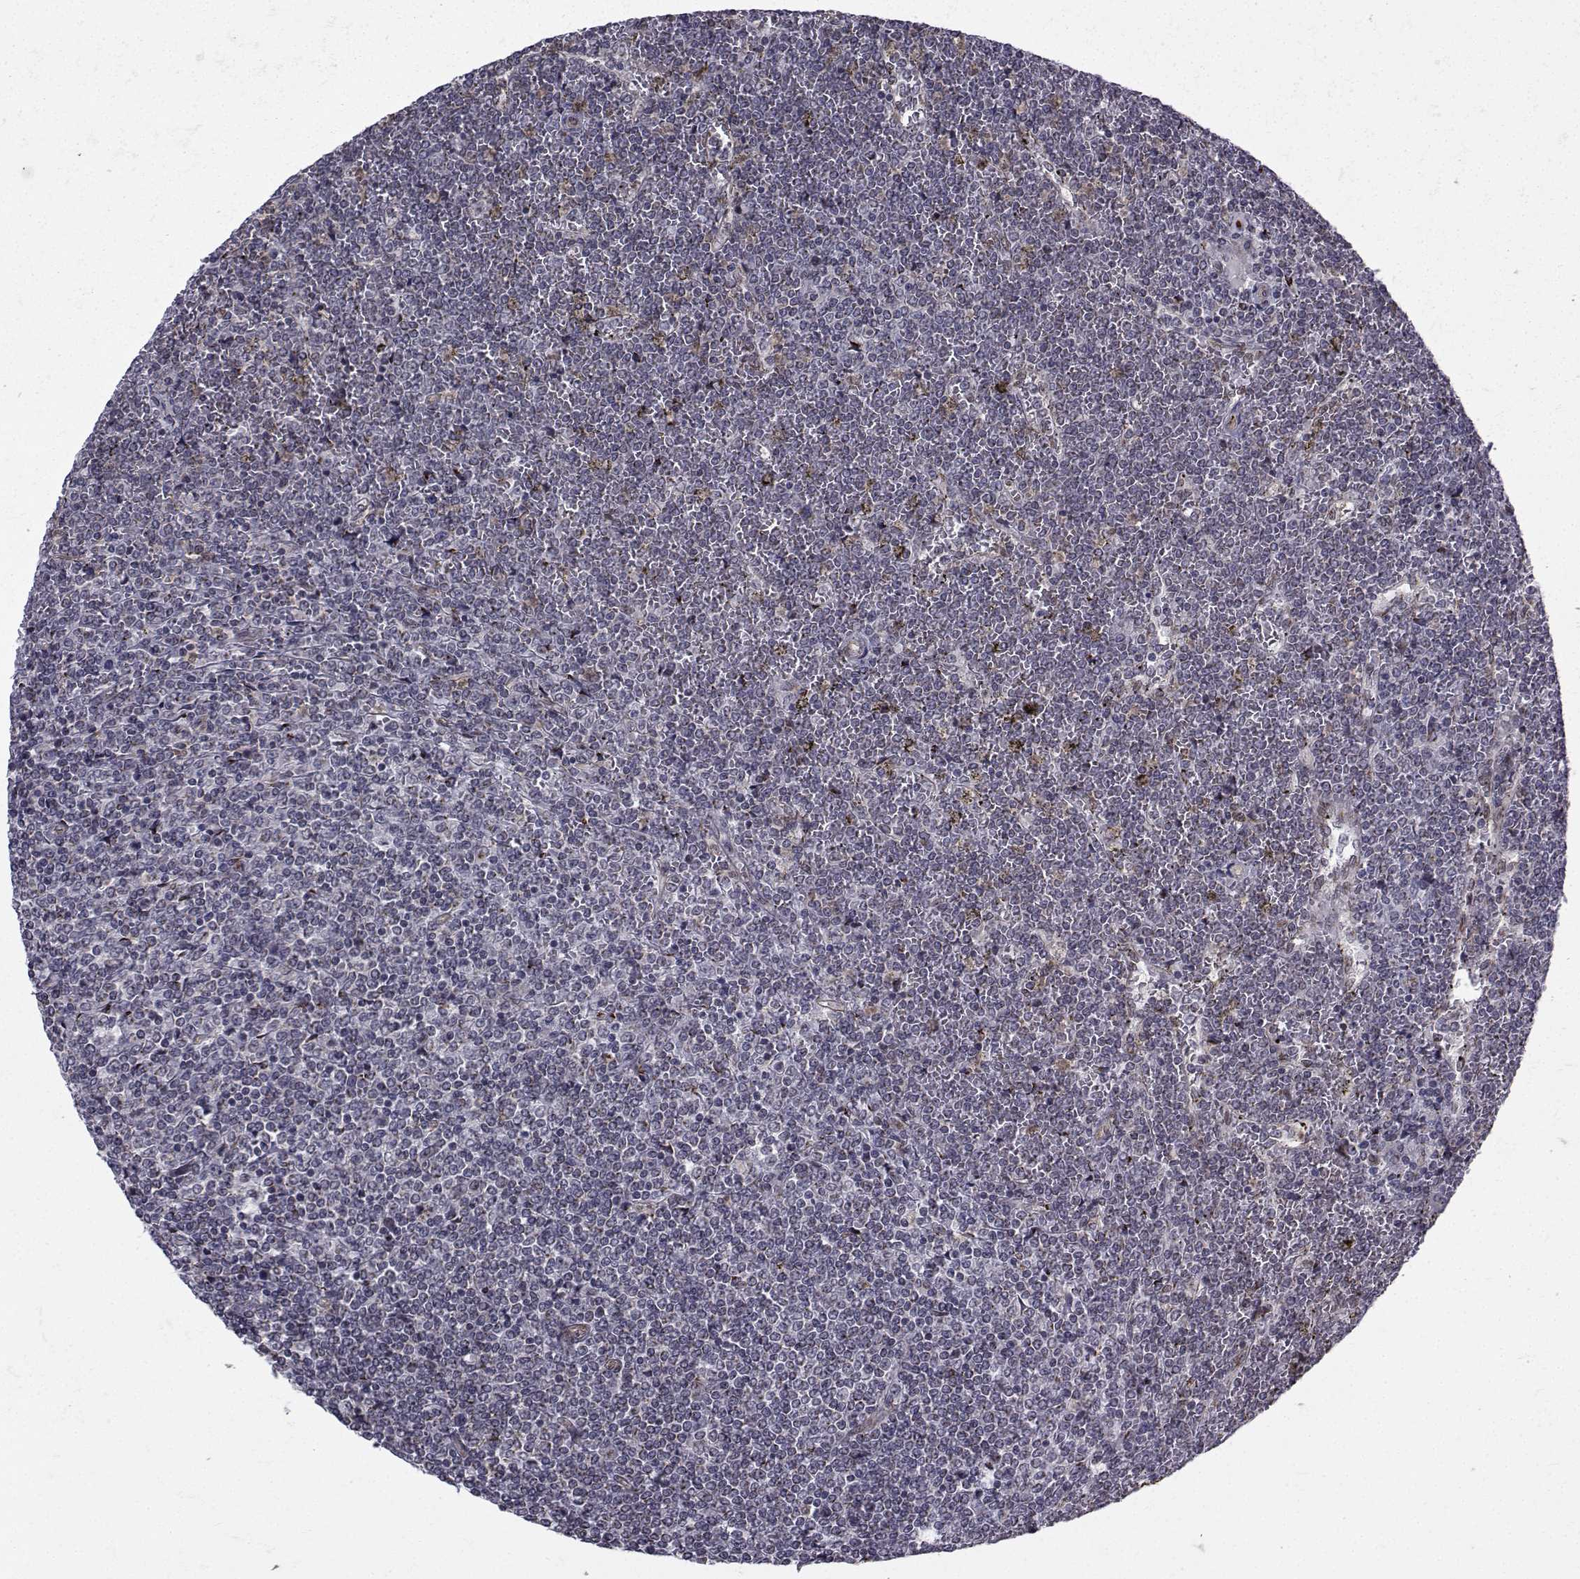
{"staining": {"intensity": "negative", "quantity": "none", "location": "none"}, "tissue": "lymphoma", "cell_type": "Tumor cells", "image_type": "cancer", "snomed": [{"axis": "morphology", "description": "Malignant lymphoma, non-Hodgkin's type, Low grade"}, {"axis": "topography", "description": "Spleen"}], "caption": "Immunohistochemical staining of human lymphoma shows no significant expression in tumor cells.", "gene": "ATP6V1C2", "patient": {"sex": "female", "age": 19}}